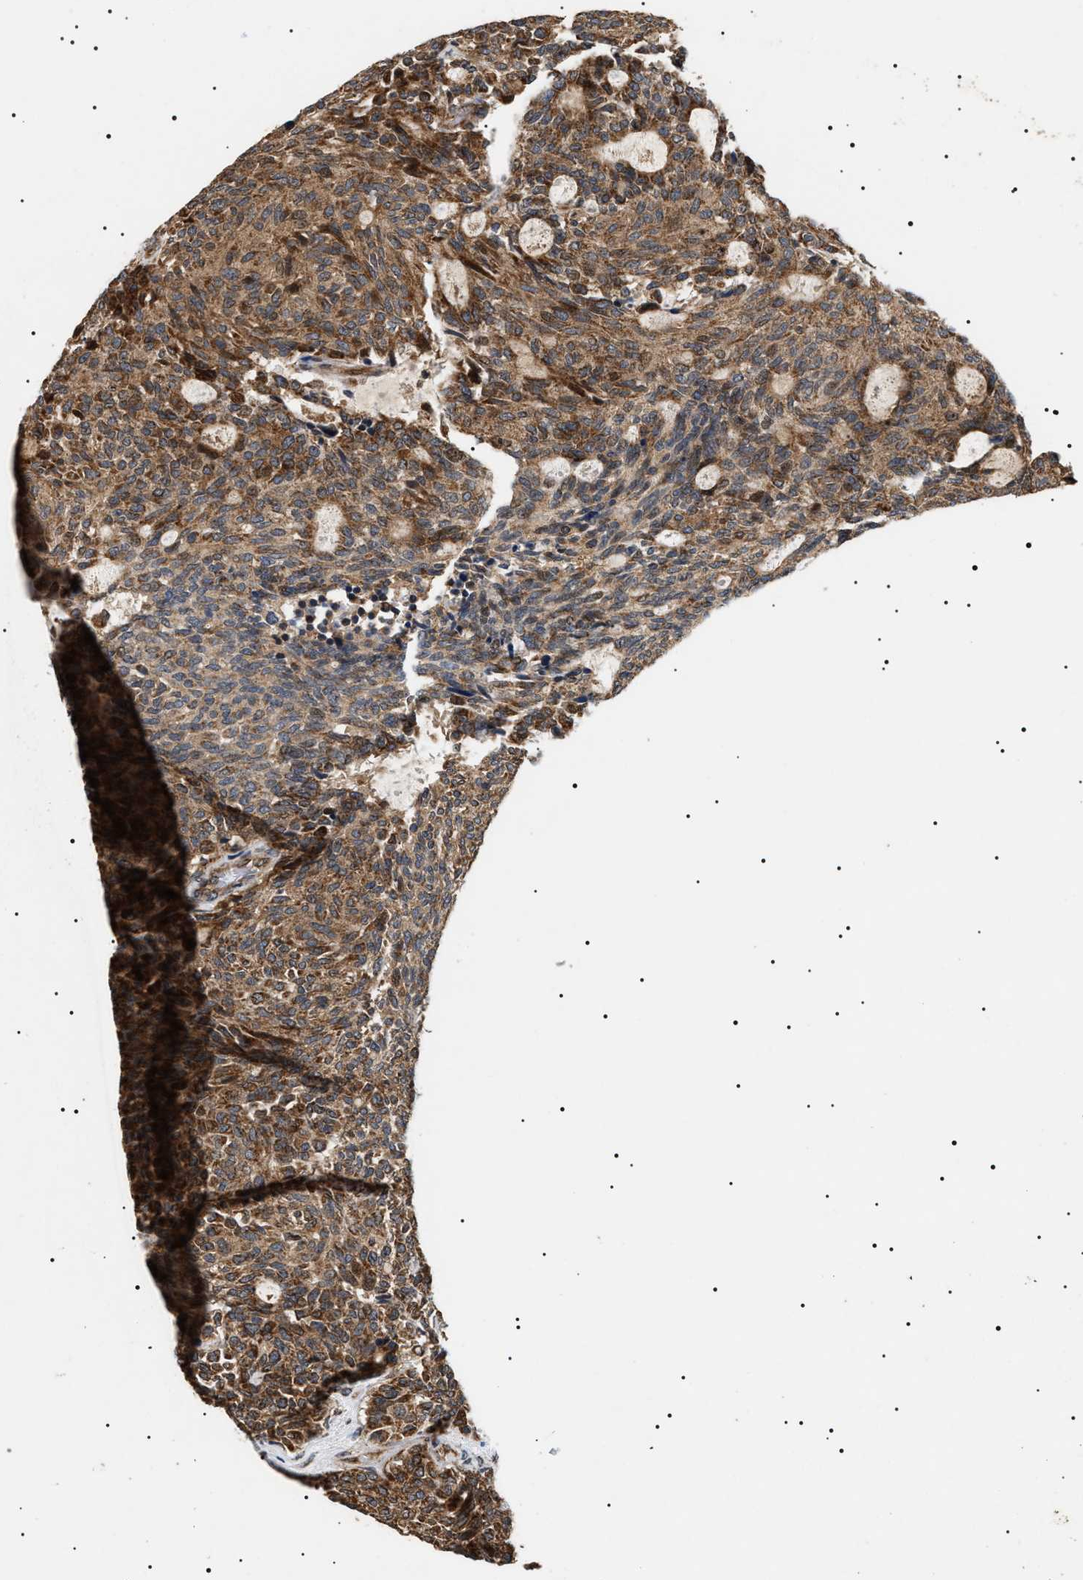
{"staining": {"intensity": "moderate", "quantity": ">75%", "location": "cytoplasmic/membranous,nuclear"}, "tissue": "carcinoid", "cell_type": "Tumor cells", "image_type": "cancer", "snomed": [{"axis": "morphology", "description": "Carcinoid, malignant, NOS"}, {"axis": "topography", "description": "Pancreas"}], "caption": "Tumor cells exhibit moderate cytoplasmic/membranous and nuclear expression in approximately >75% of cells in malignant carcinoid. (DAB (3,3'-diaminobenzidine) IHC, brown staining for protein, blue staining for nuclei).", "gene": "ZBTB26", "patient": {"sex": "female", "age": 54}}